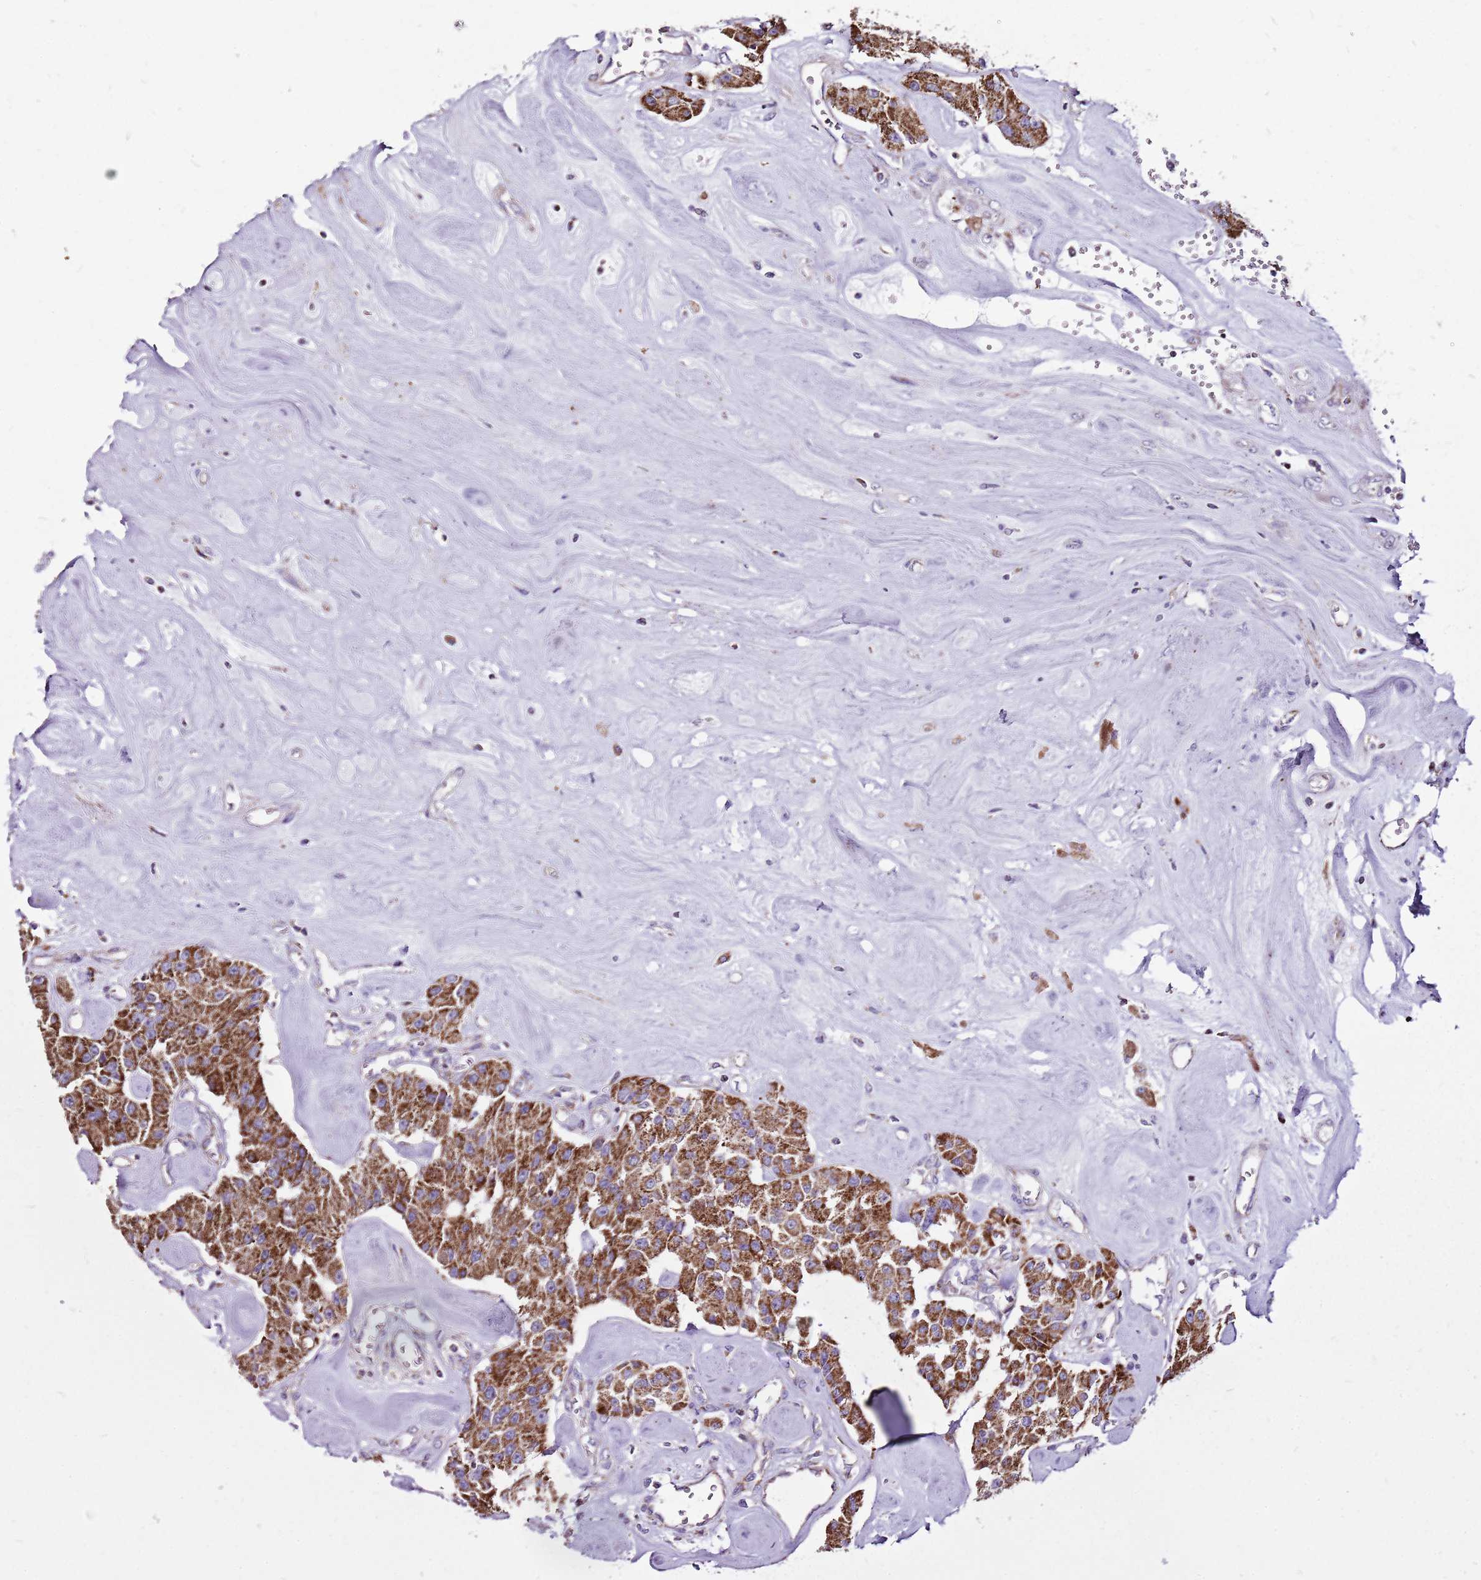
{"staining": {"intensity": "strong", "quantity": ">75%", "location": "cytoplasmic/membranous"}, "tissue": "carcinoid", "cell_type": "Tumor cells", "image_type": "cancer", "snomed": [{"axis": "morphology", "description": "Carcinoid, malignant, NOS"}, {"axis": "topography", "description": "Pancreas"}], "caption": "IHC staining of carcinoid (malignant), which displays high levels of strong cytoplasmic/membranous staining in approximately >75% of tumor cells indicating strong cytoplasmic/membranous protein expression. The staining was performed using DAB (3,3'-diaminobenzidine) (brown) for protein detection and nuclei were counterstained in hematoxylin (blue).", "gene": "GCDH", "patient": {"sex": "male", "age": 41}}